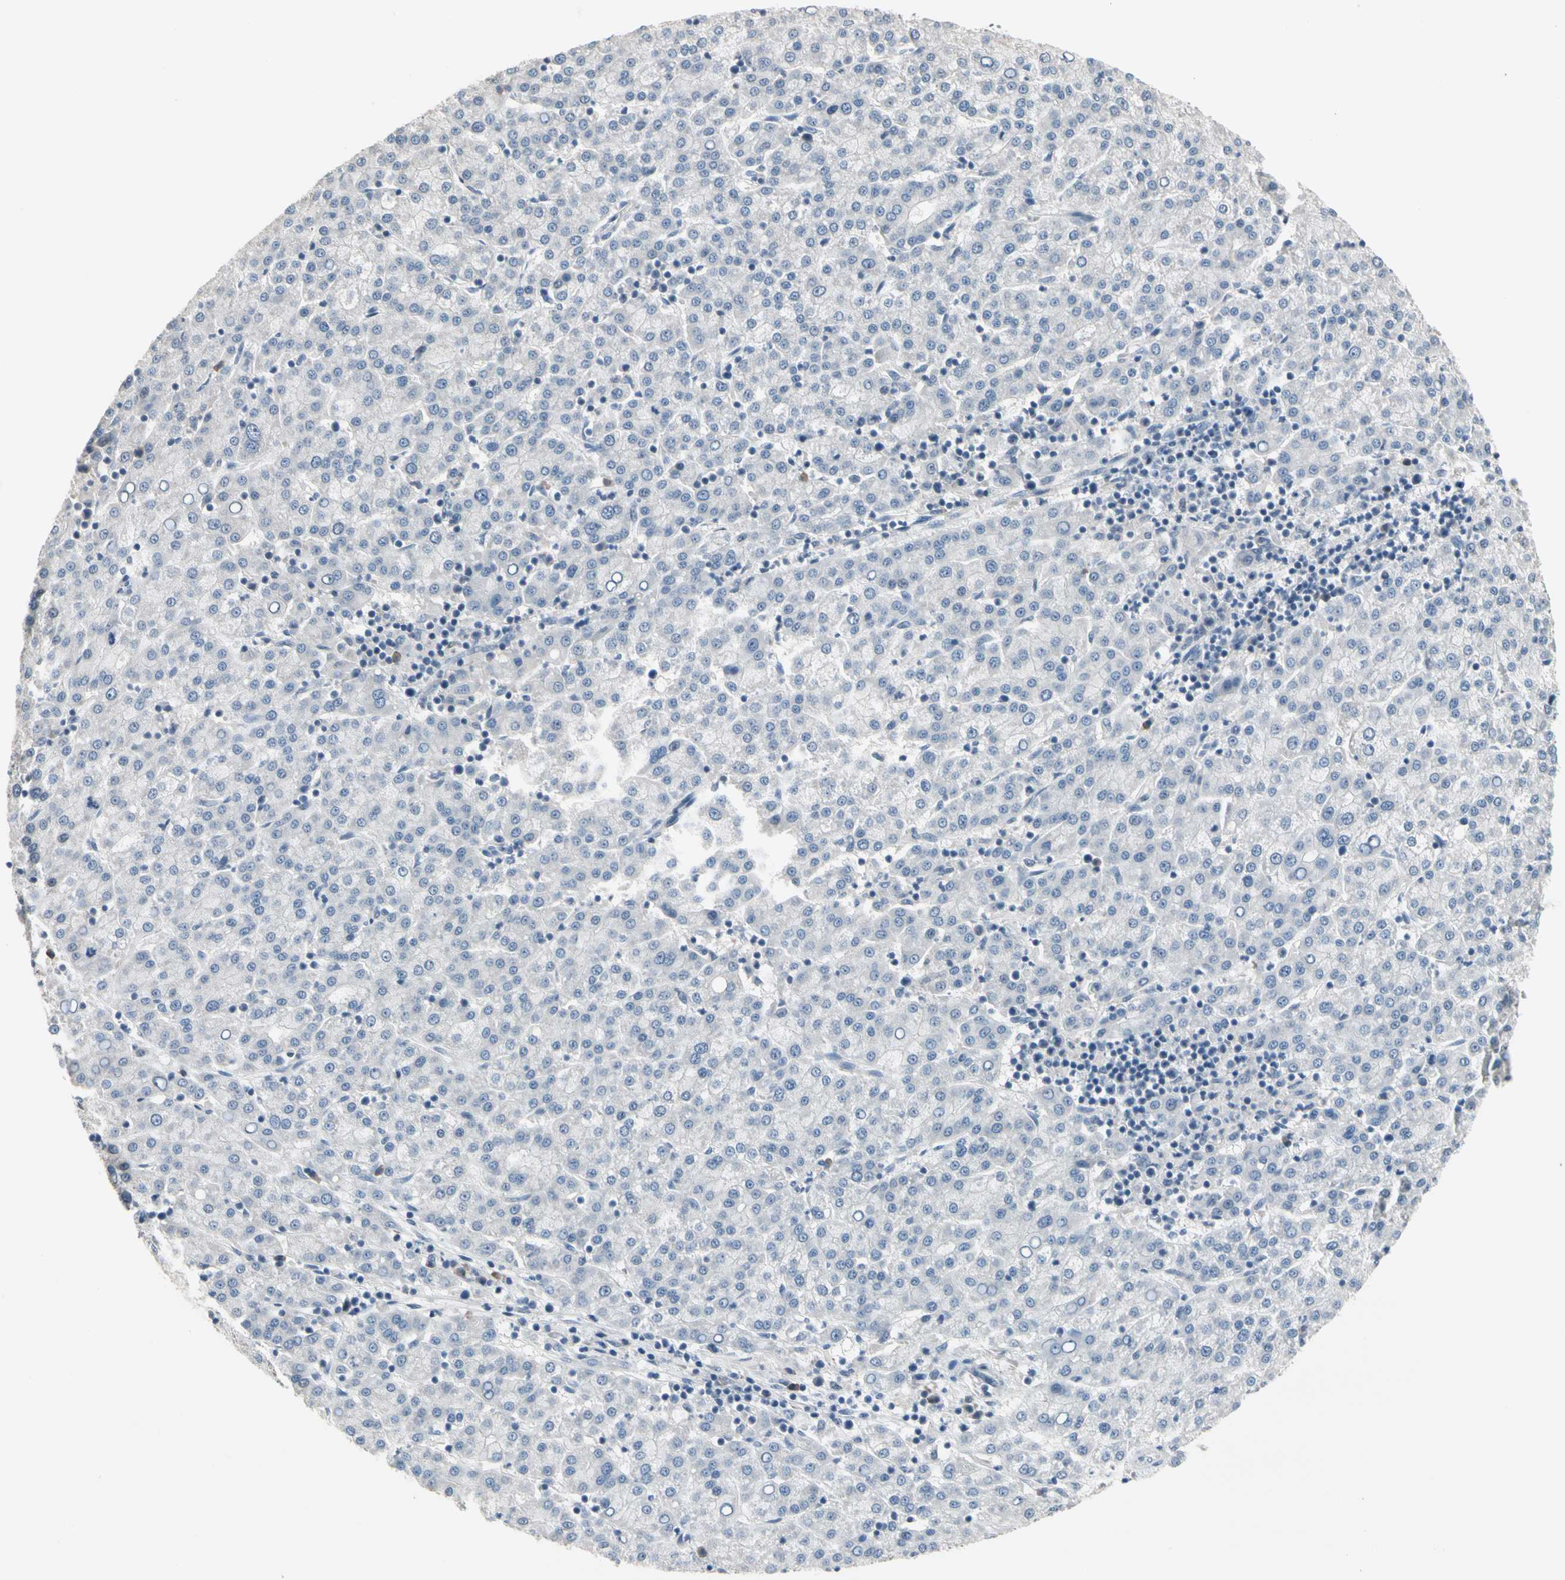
{"staining": {"intensity": "negative", "quantity": "none", "location": "none"}, "tissue": "liver cancer", "cell_type": "Tumor cells", "image_type": "cancer", "snomed": [{"axis": "morphology", "description": "Carcinoma, Hepatocellular, NOS"}, {"axis": "topography", "description": "Liver"}], "caption": "Liver cancer (hepatocellular carcinoma) stained for a protein using IHC reveals no staining tumor cells.", "gene": "SV2A", "patient": {"sex": "female", "age": 58}}